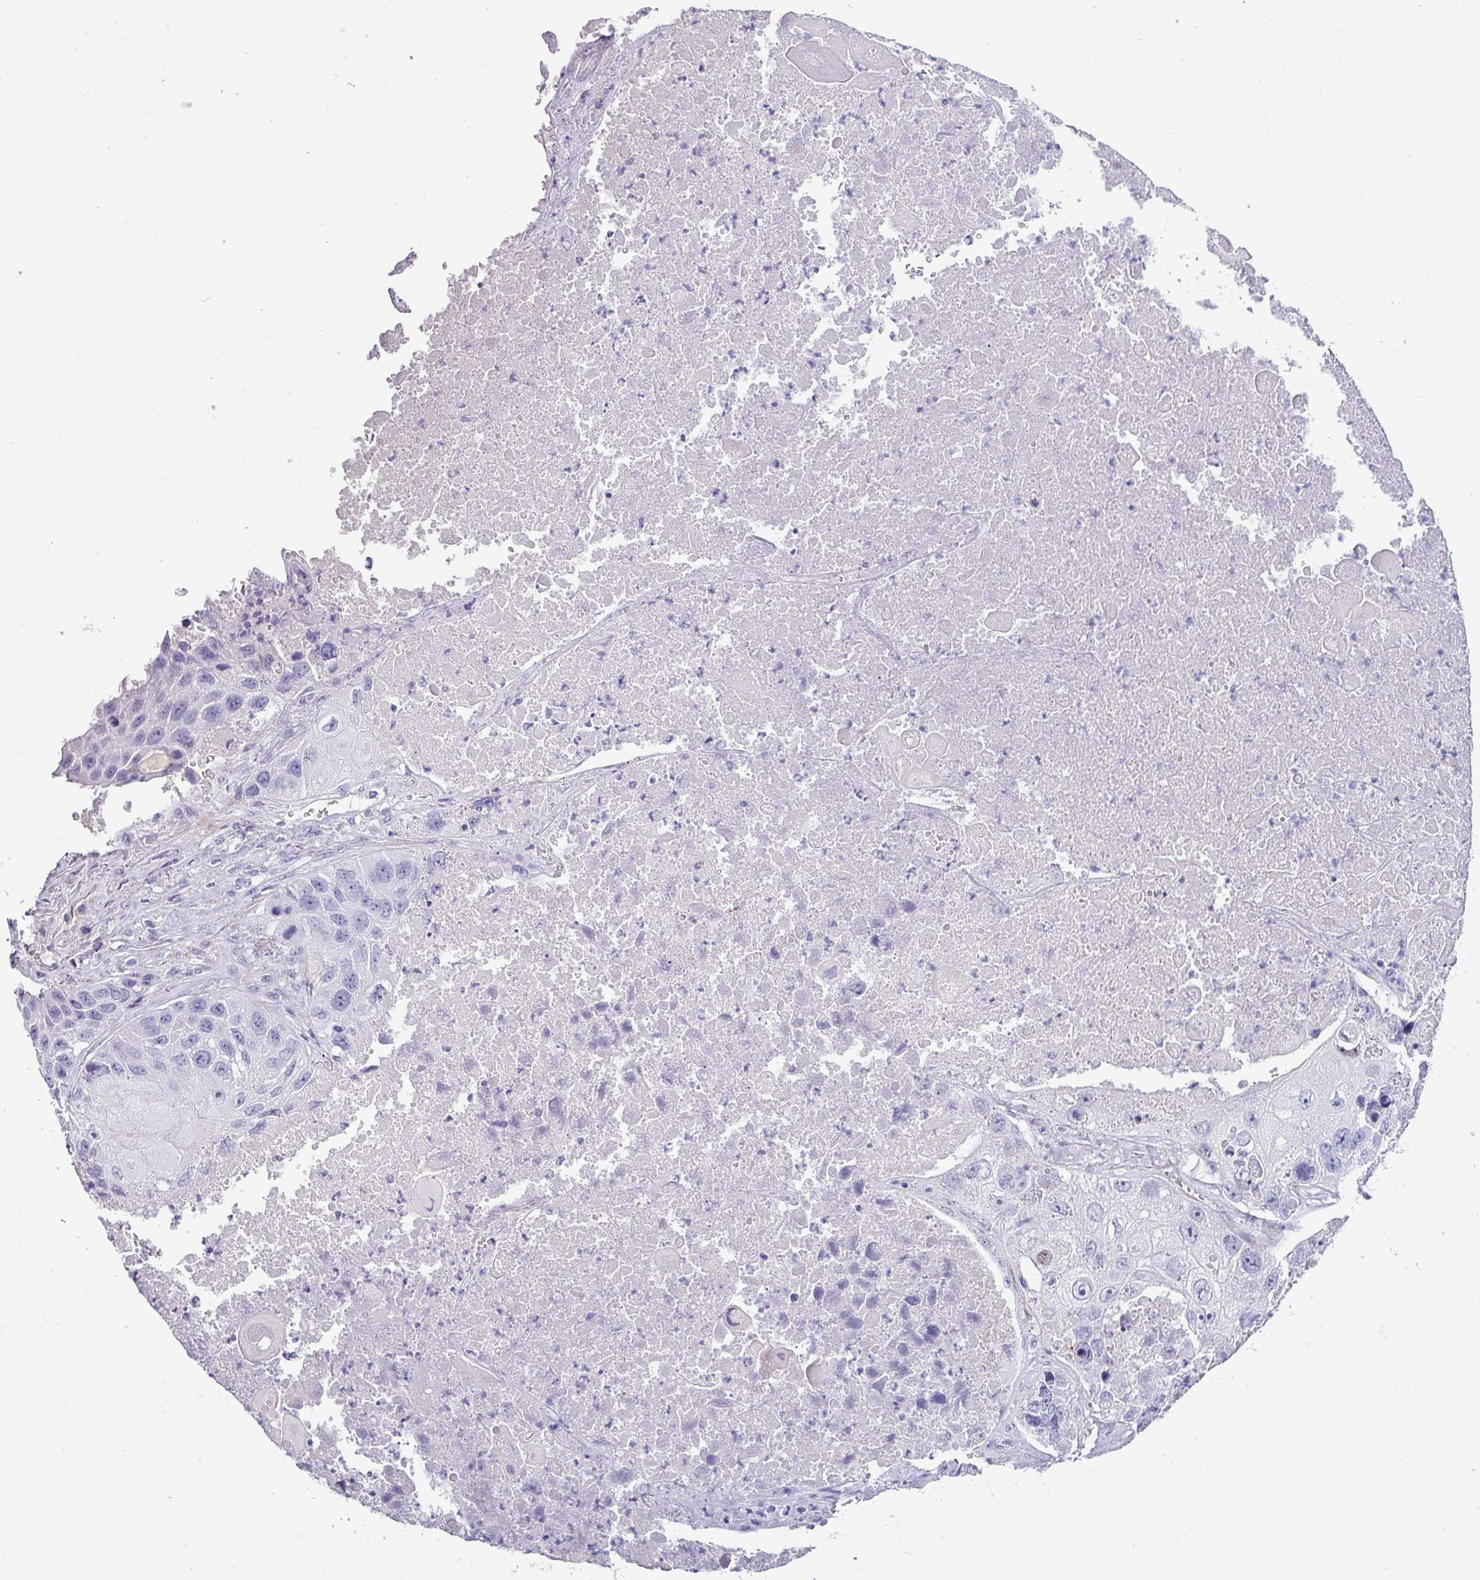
{"staining": {"intensity": "negative", "quantity": "none", "location": "none"}, "tissue": "lung cancer", "cell_type": "Tumor cells", "image_type": "cancer", "snomed": [{"axis": "morphology", "description": "Squamous cell carcinoma, NOS"}, {"axis": "topography", "description": "Lung"}], "caption": "High power microscopy photomicrograph of an IHC image of lung cancer (squamous cell carcinoma), revealing no significant positivity in tumor cells.", "gene": "VCX2", "patient": {"sex": "male", "age": 61}}